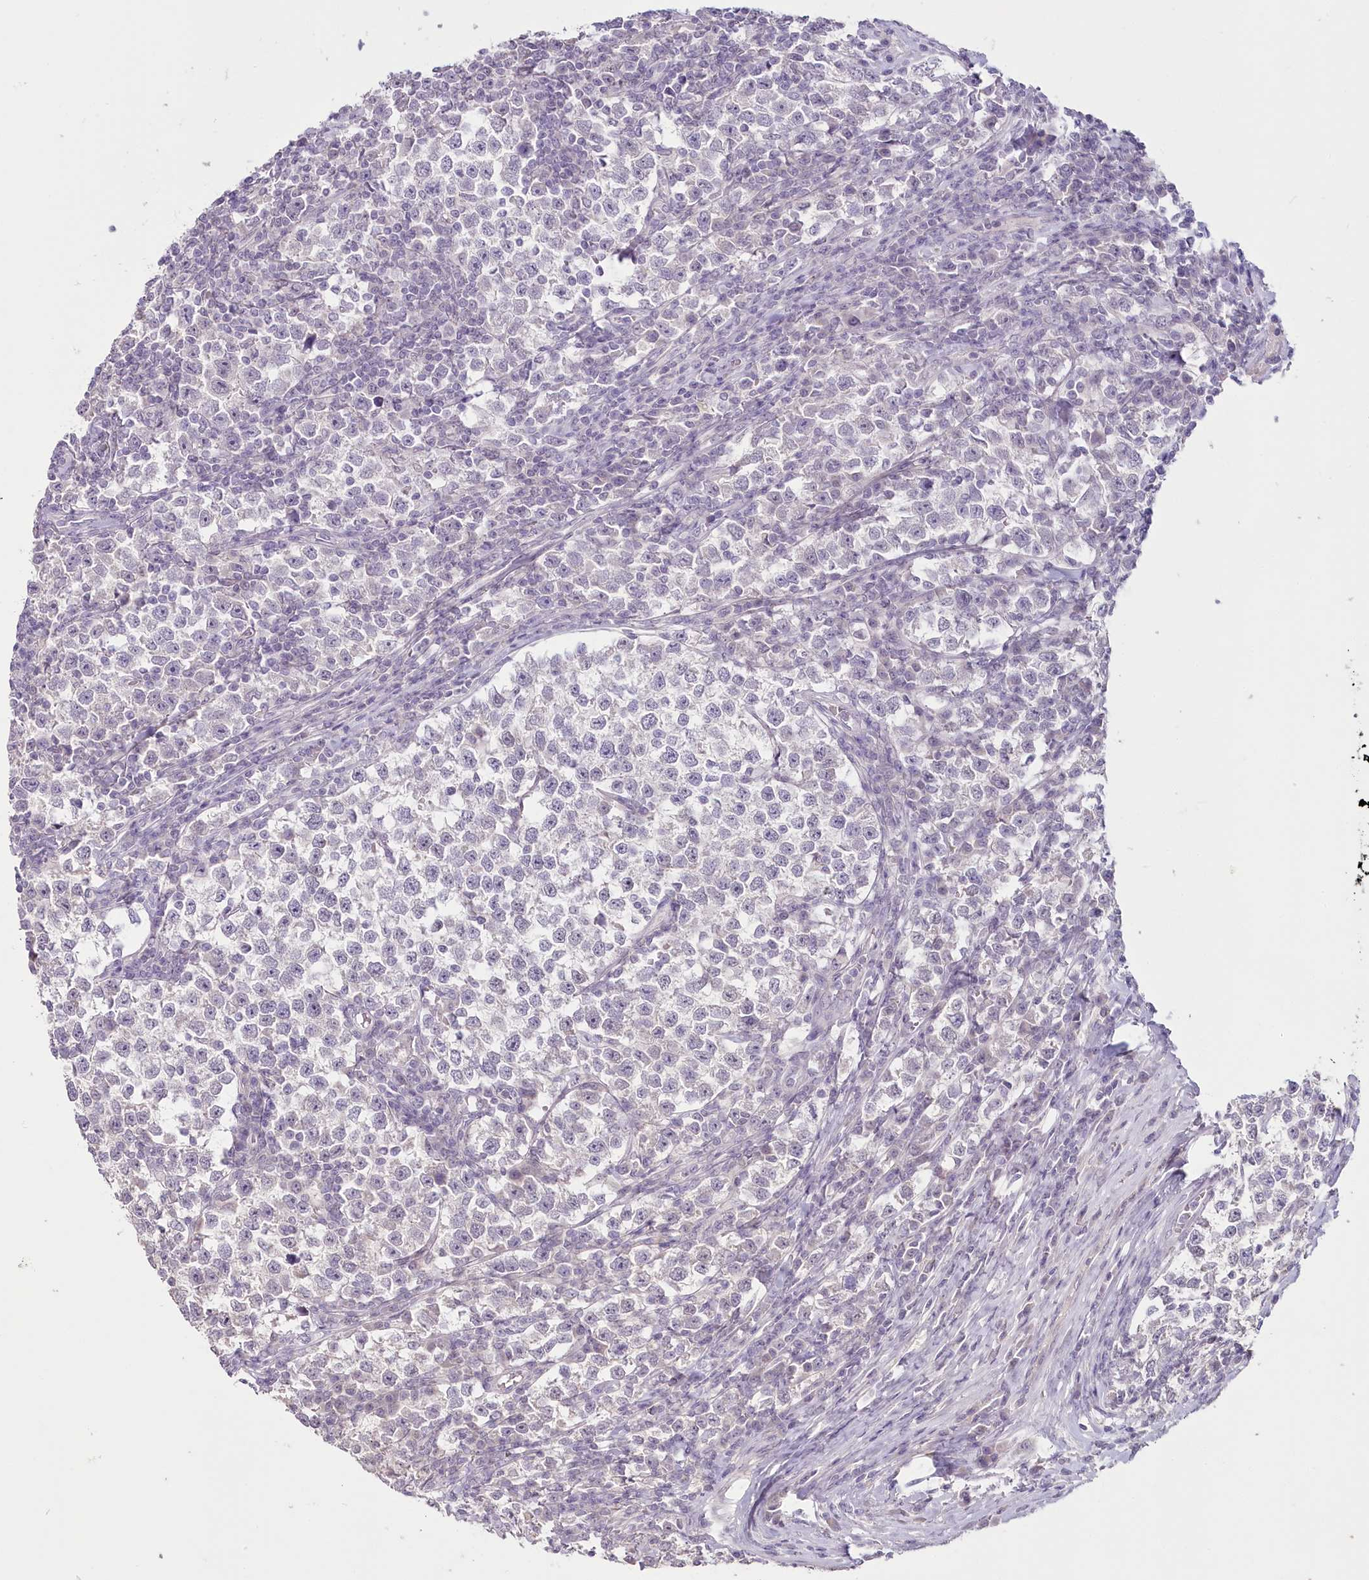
{"staining": {"intensity": "negative", "quantity": "none", "location": "none"}, "tissue": "testis cancer", "cell_type": "Tumor cells", "image_type": "cancer", "snomed": [{"axis": "morphology", "description": "Normal tissue, NOS"}, {"axis": "morphology", "description": "Seminoma, NOS"}, {"axis": "topography", "description": "Testis"}], "caption": "Immunohistochemical staining of human seminoma (testis) shows no significant expression in tumor cells.", "gene": "USP11", "patient": {"sex": "male", "age": 43}}